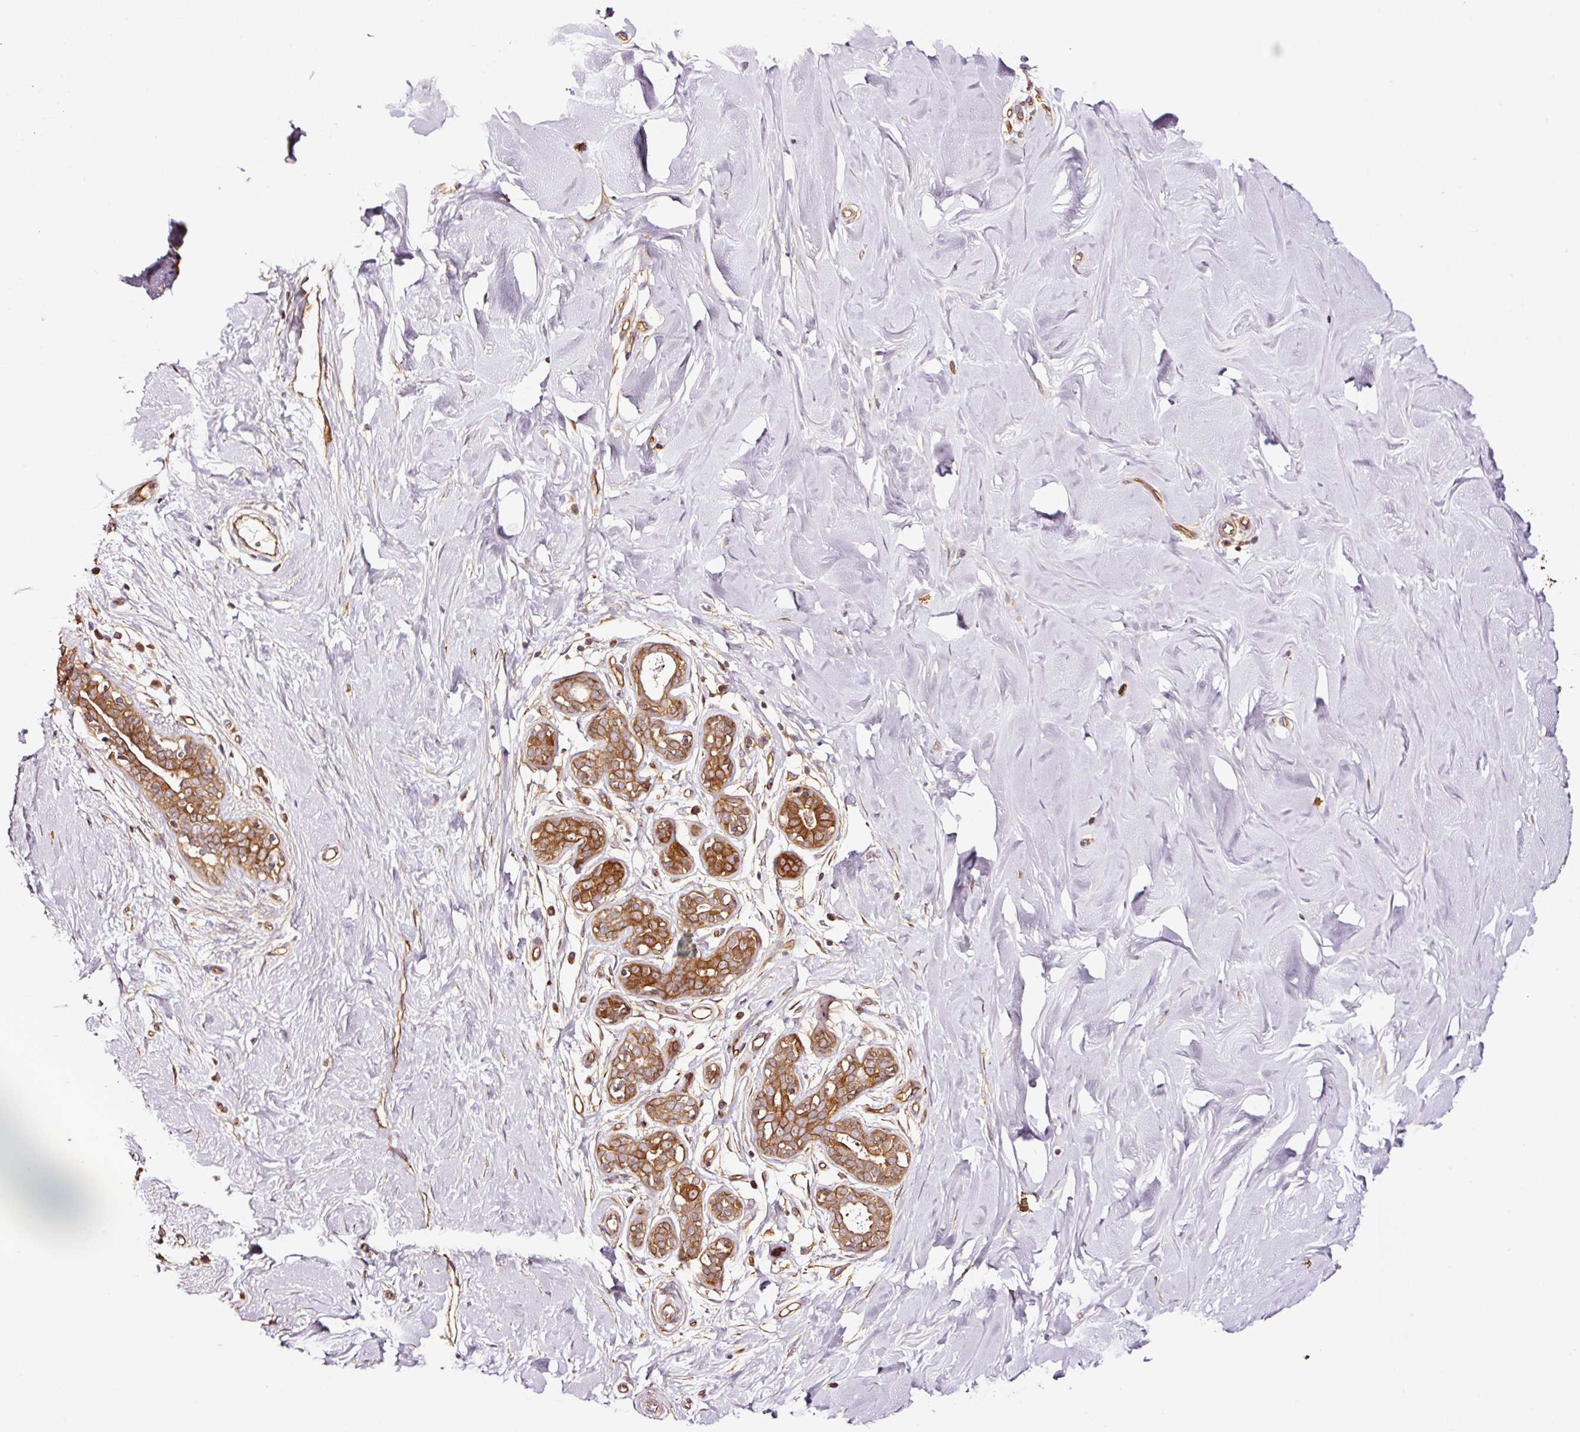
{"staining": {"intensity": "negative", "quantity": "none", "location": "none"}, "tissue": "breast", "cell_type": "Adipocytes", "image_type": "normal", "snomed": [{"axis": "morphology", "description": "Normal tissue, NOS"}, {"axis": "topography", "description": "Breast"}], "caption": "This is a histopathology image of immunohistochemistry (IHC) staining of unremarkable breast, which shows no expression in adipocytes.", "gene": "METAP1", "patient": {"sex": "female", "age": 27}}